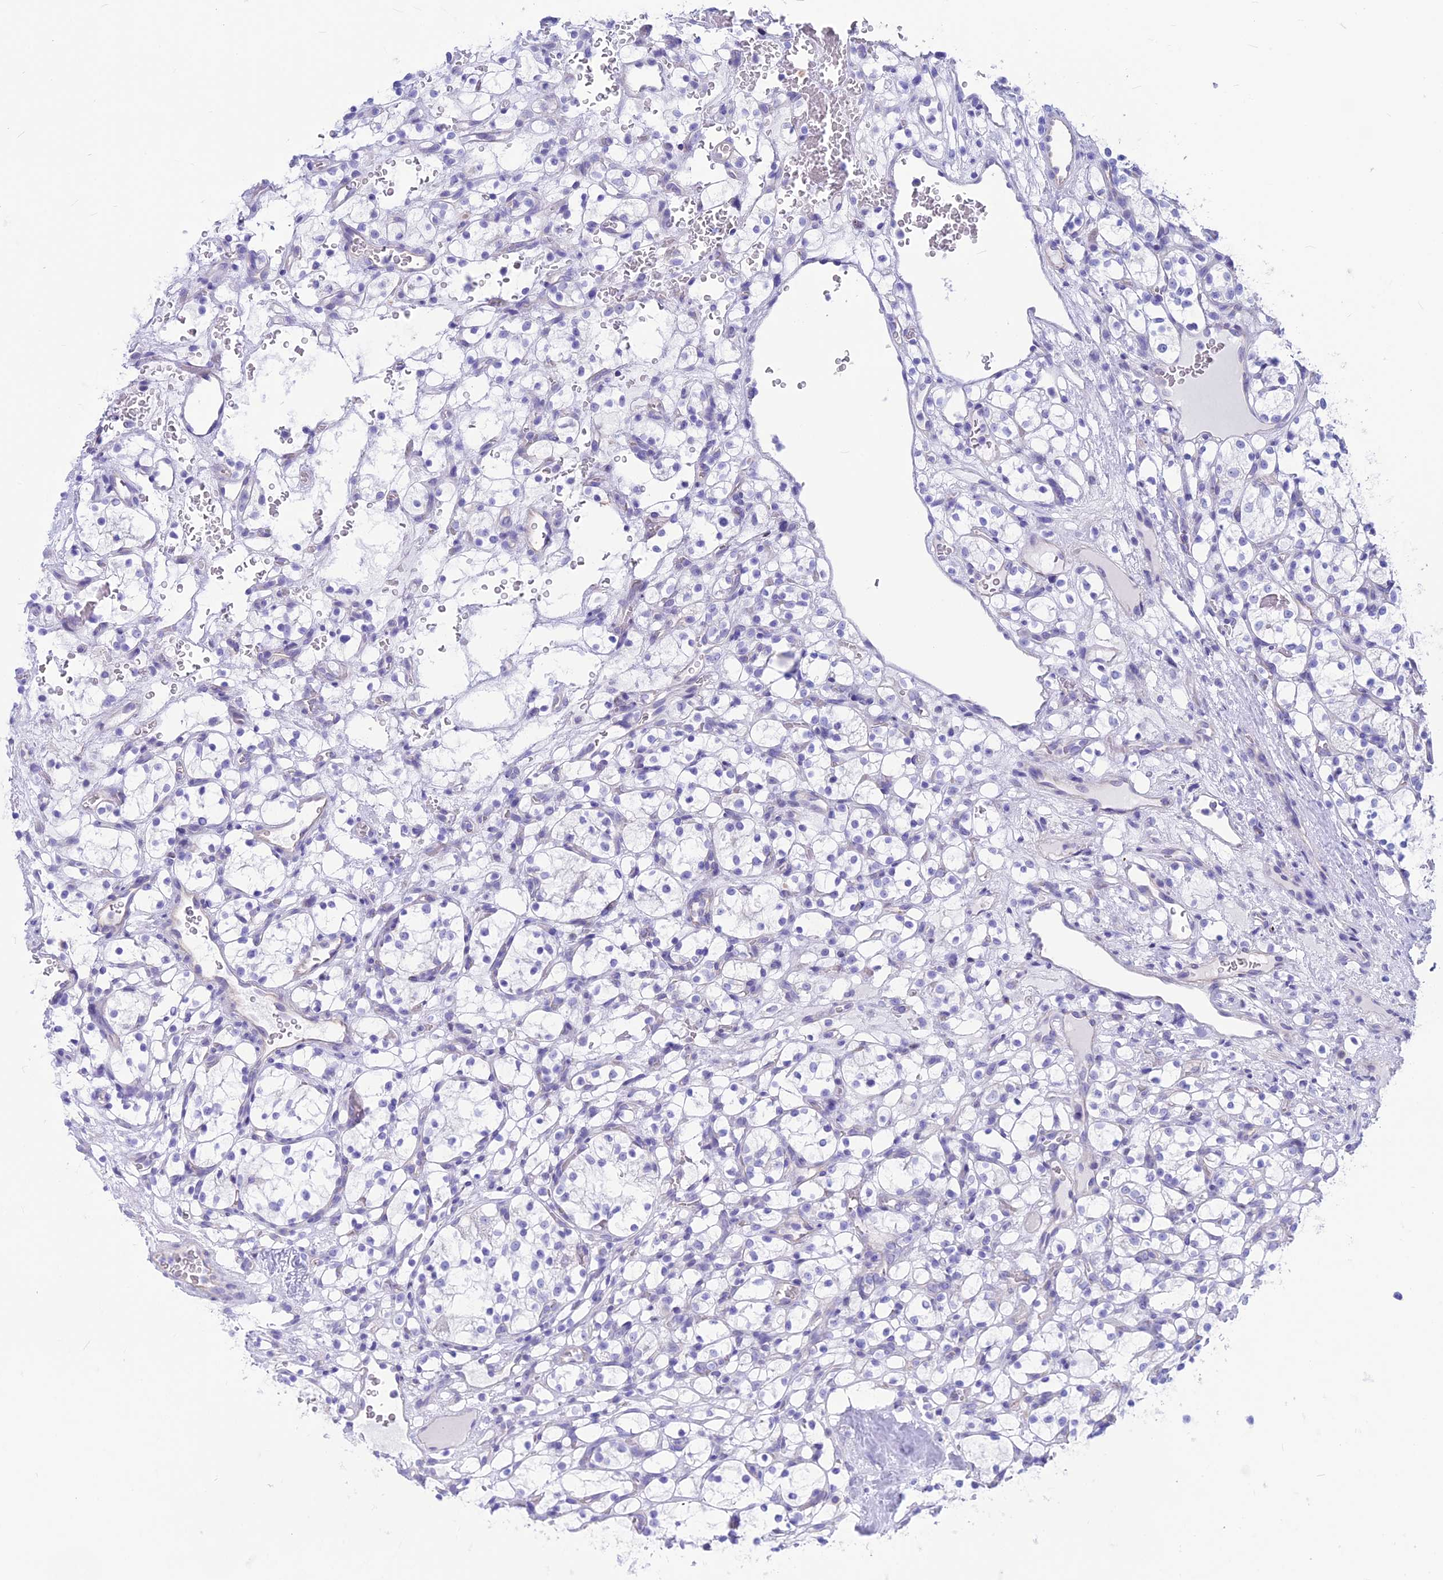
{"staining": {"intensity": "negative", "quantity": "none", "location": "none"}, "tissue": "renal cancer", "cell_type": "Tumor cells", "image_type": "cancer", "snomed": [{"axis": "morphology", "description": "Adenocarcinoma, NOS"}, {"axis": "topography", "description": "Kidney"}], "caption": "This image is of renal adenocarcinoma stained with IHC to label a protein in brown with the nuclei are counter-stained blue. There is no expression in tumor cells.", "gene": "GNGT2", "patient": {"sex": "female", "age": 69}}